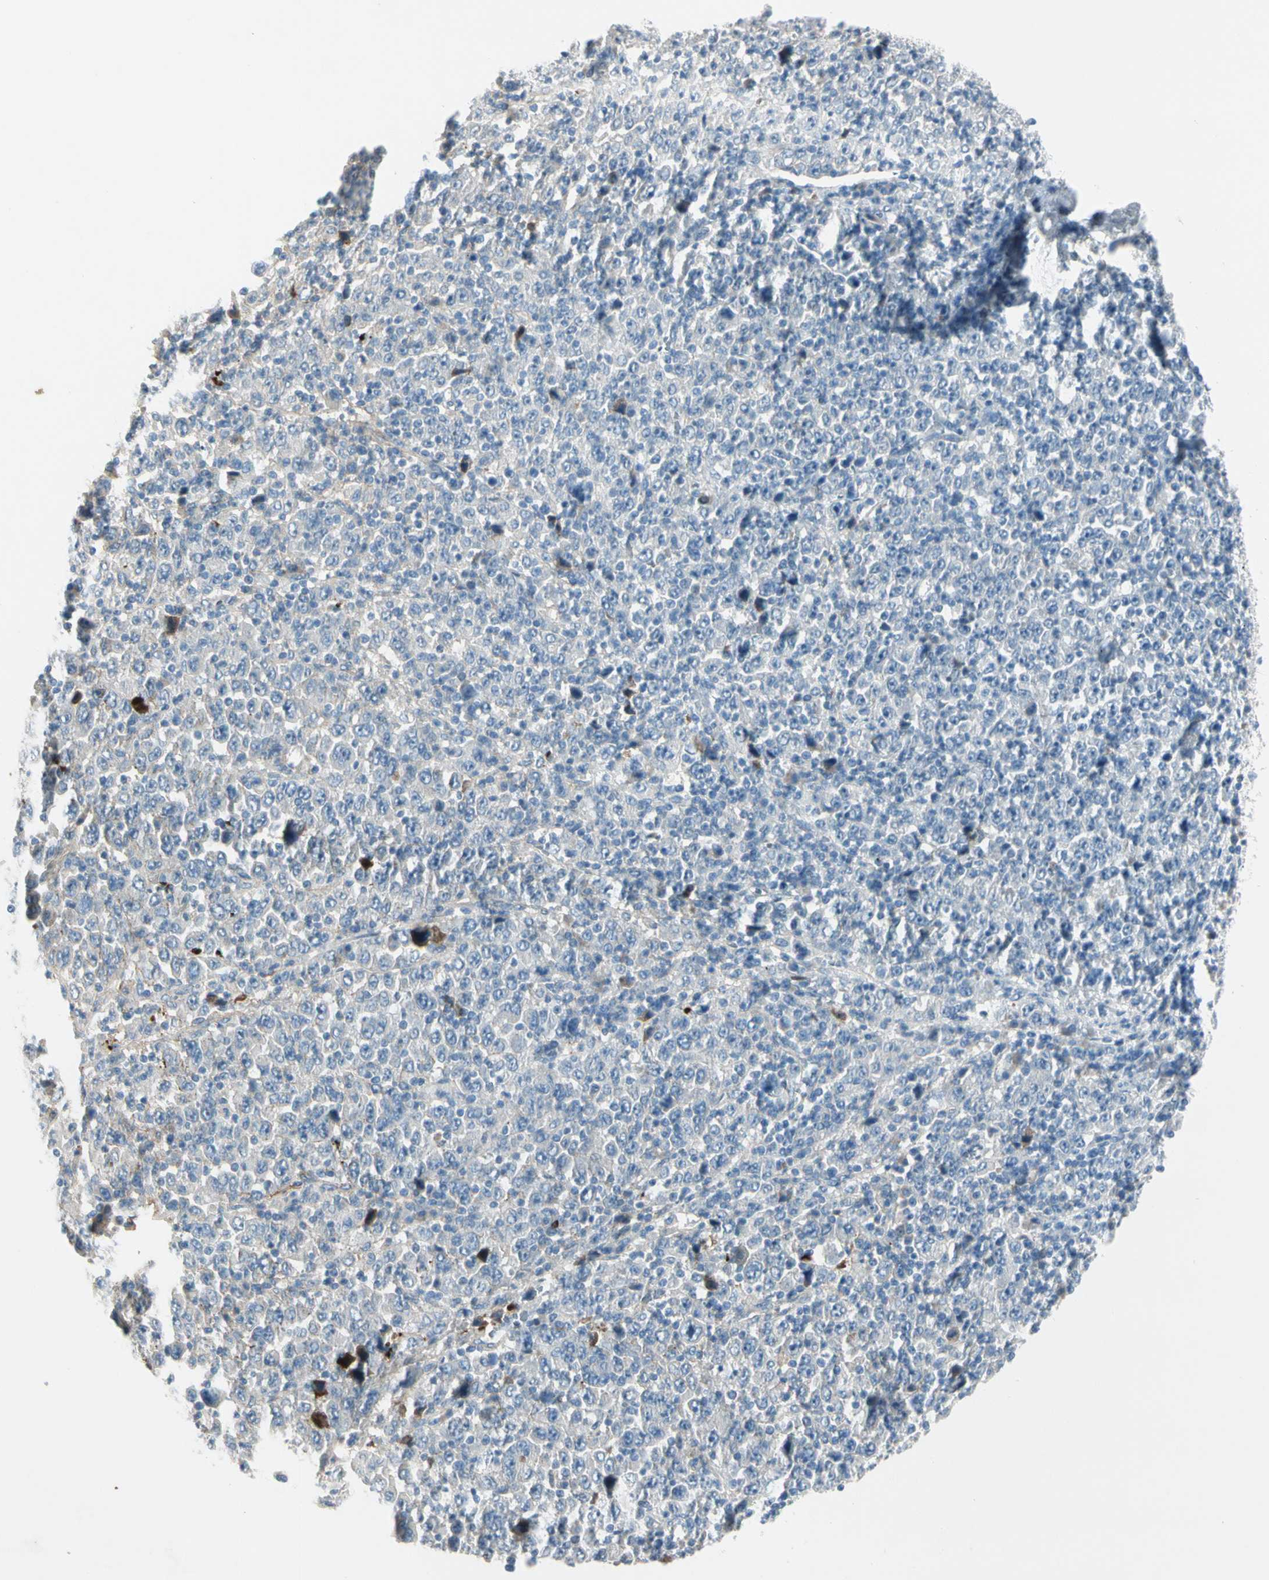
{"staining": {"intensity": "negative", "quantity": "none", "location": "none"}, "tissue": "stomach cancer", "cell_type": "Tumor cells", "image_type": "cancer", "snomed": [{"axis": "morphology", "description": "Normal tissue, NOS"}, {"axis": "morphology", "description": "Adenocarcinoma, NOS"}, {"axis": "topography", "description": "Stomach, upper"}, {"axis": "topography", "description": "Stomach"}], "caption": "Immunohistochemical staining of human stomach cancer exhibits no significant positivity in tumor cells. Brightfield microscopy of IHC stained with DAB (brown) and hematoxylin (blue), captured at high magnification.", "gene": "SERPIND1", "patient": {"sex": "male", "age": 59}}